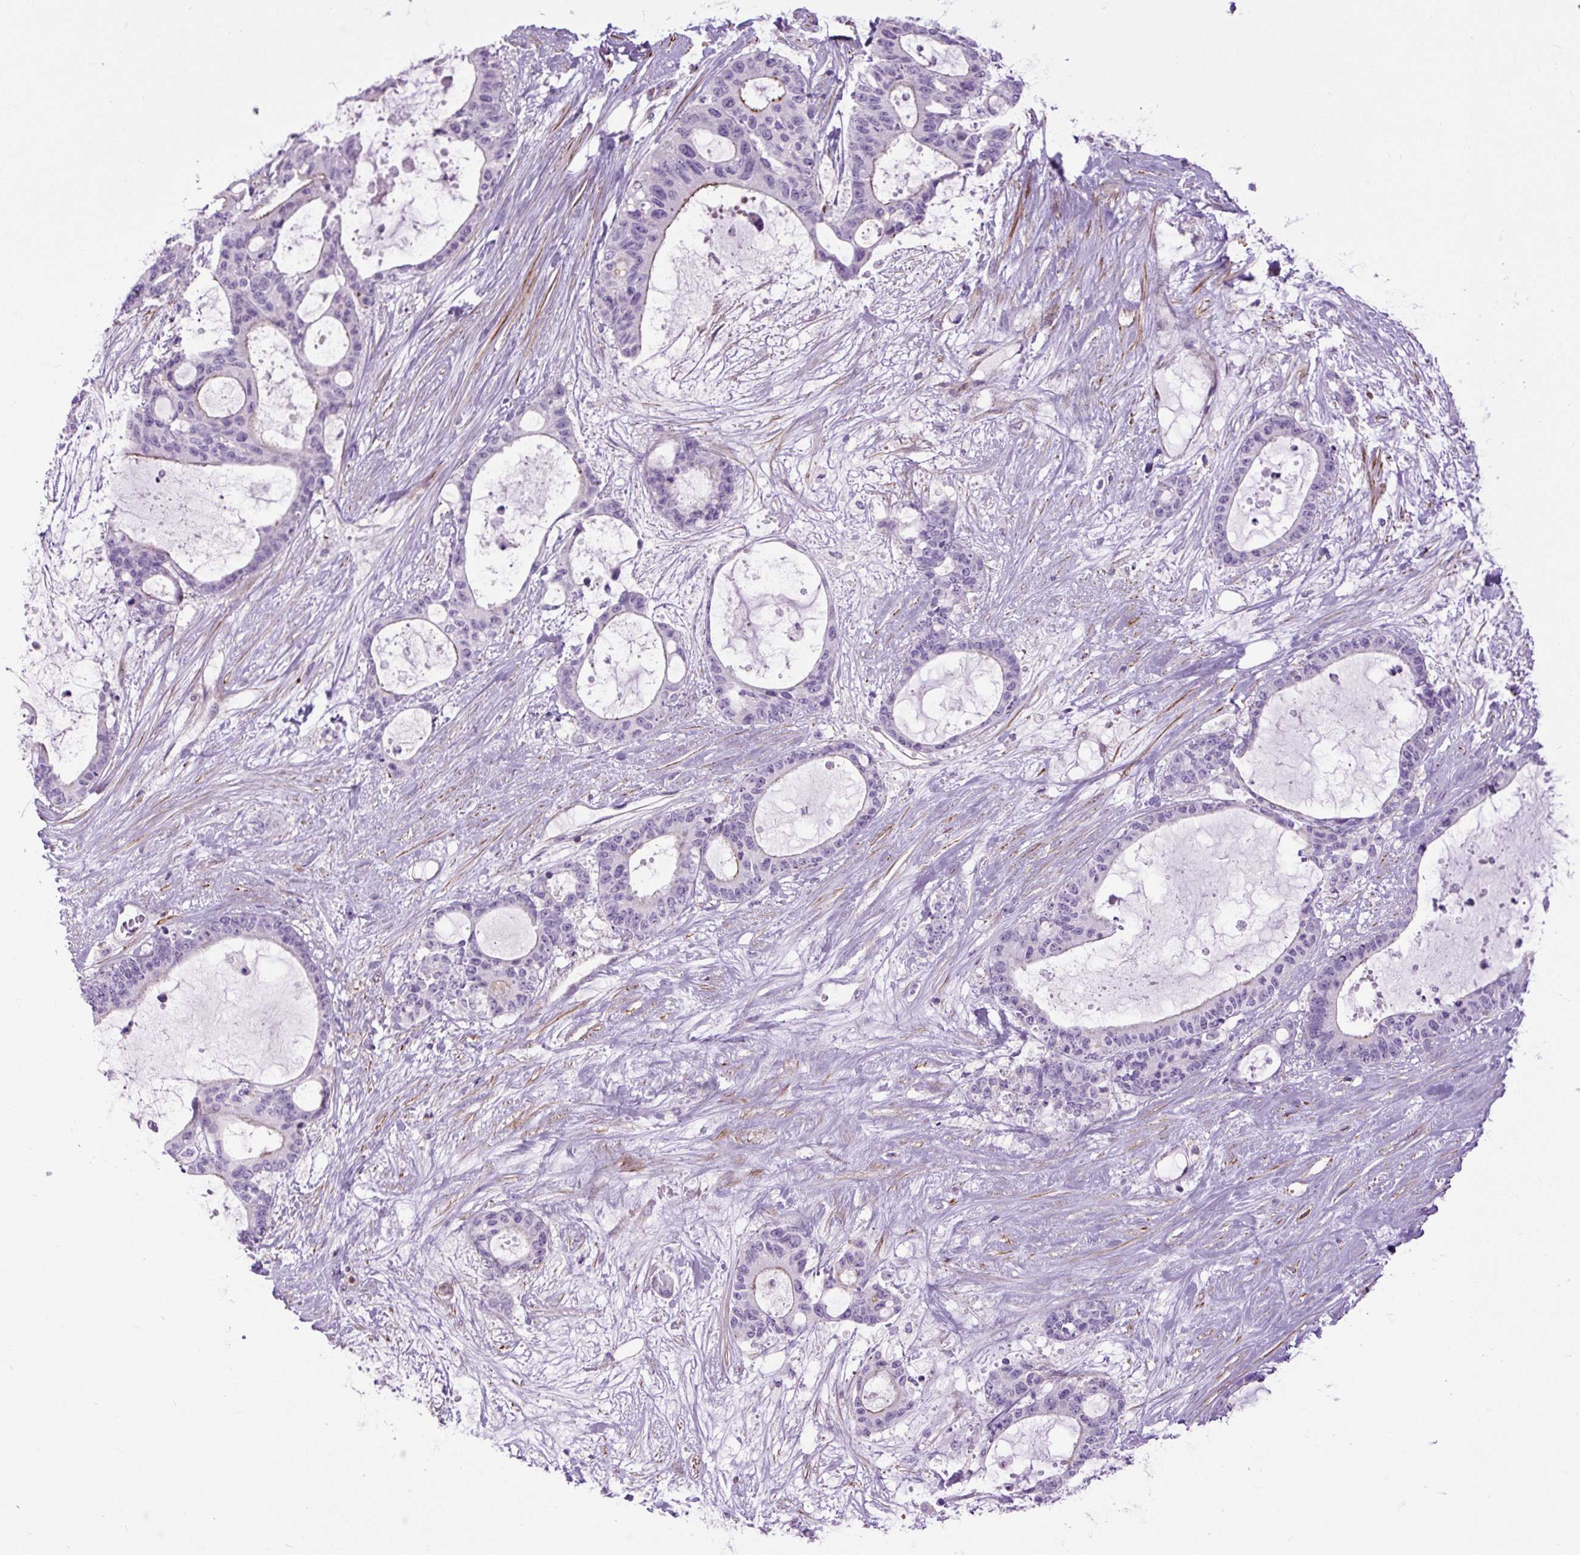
{"staining": {"intensity": "moderate", "quantity": "<25%", "location": "cytoplasmic/membranous"}, "tissue": "liver cancer", "cell_type": "Tumor cells", "image_type": "cancer", "snomed": [{"axis": "morphology", "description": "Normal tissue, NOS"}, {"axis": "morphology", "description": "Cholangiocarcinoma"}, {"axis": "topography", "description": "Liver"}, {"axis": "topography", "description": "Peripheral nerve tissue"}], "caption": "This is an image of immunohistochemistry (IHC) staining of liver cancer (cholangiocarcinoma), which shows moderate staining in the cytoplasmic/membranous of tumor cells.", "gene": "ZNF197", "patient": {"sex": "female", "age": 73}}